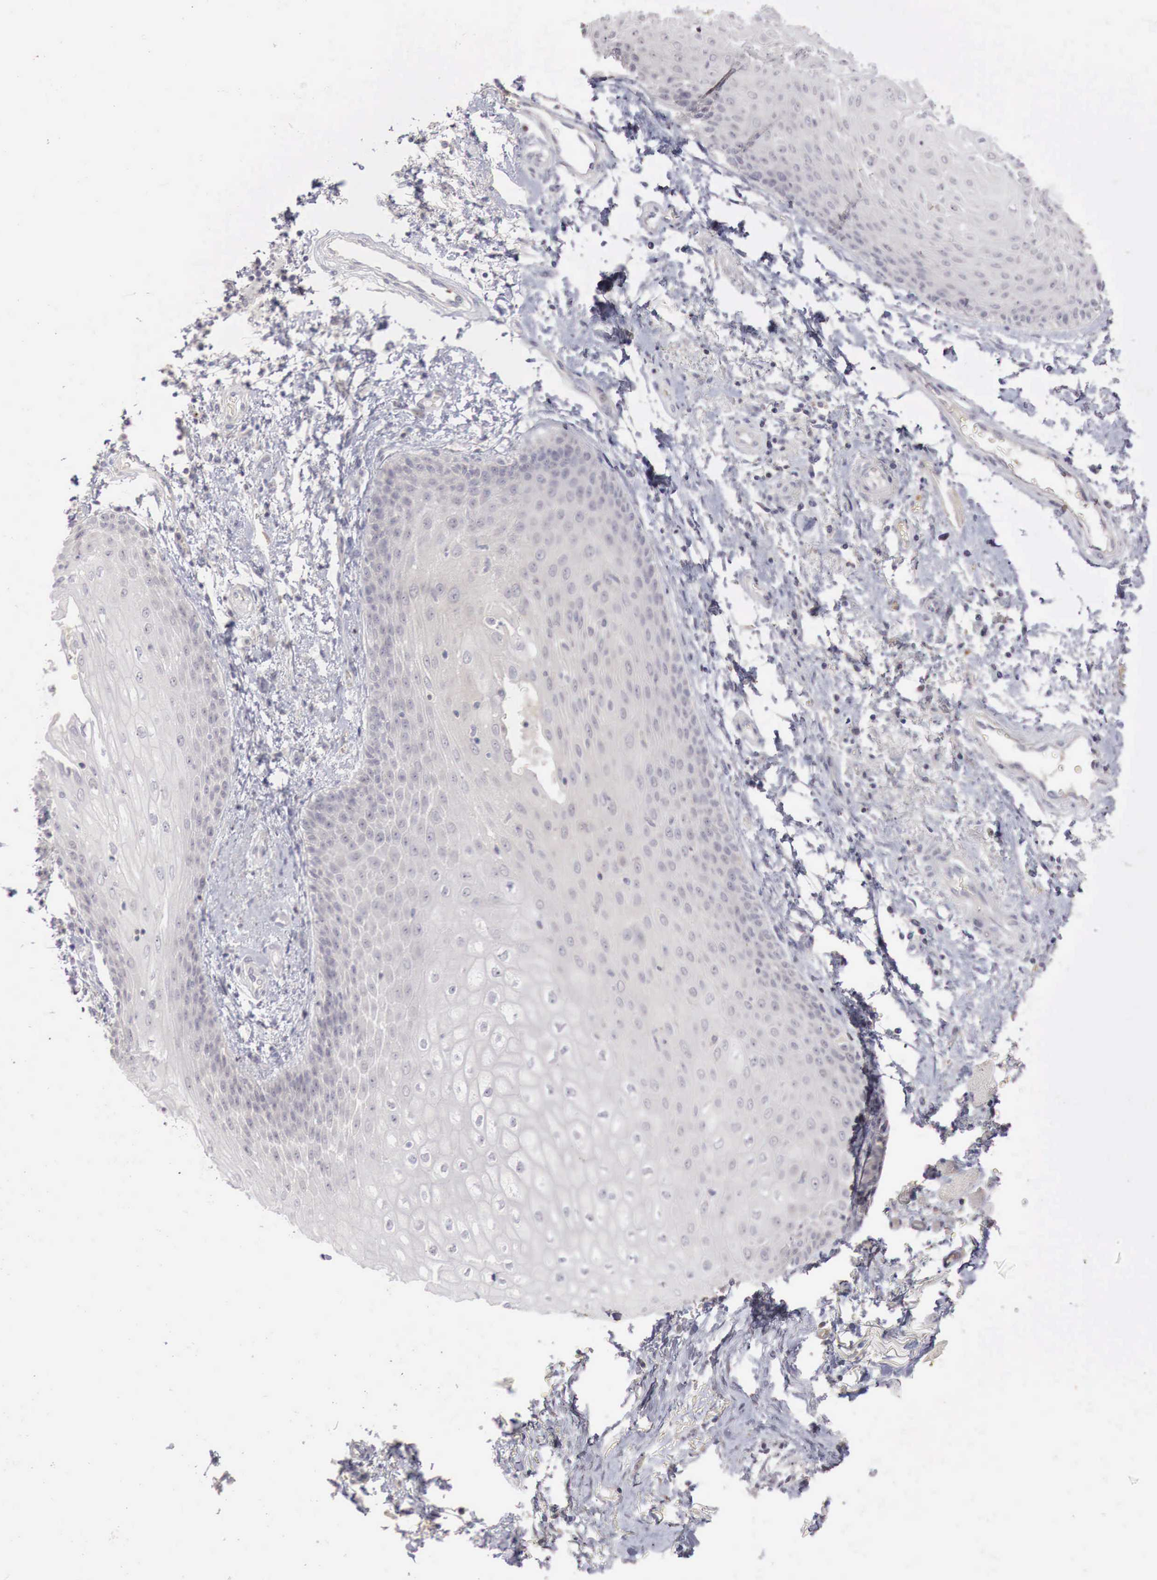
{"staining": {"intensity": "negative", "quantity": "none", "location": "none"}, "tissue": "skin", "cell_type": "Epidermal cells", "image_type": "normal", "snomed": [{"axis": "morphology", "description": "Normal tissue, NOS"}, {"axis": "topography", "description": "Anal"}], "caption": "Immunohistochemistry of benign skin demonstrates no staining in epidermal cells.", "gene": "GATA1", "patient": {"sex": "female", "age": 46}}